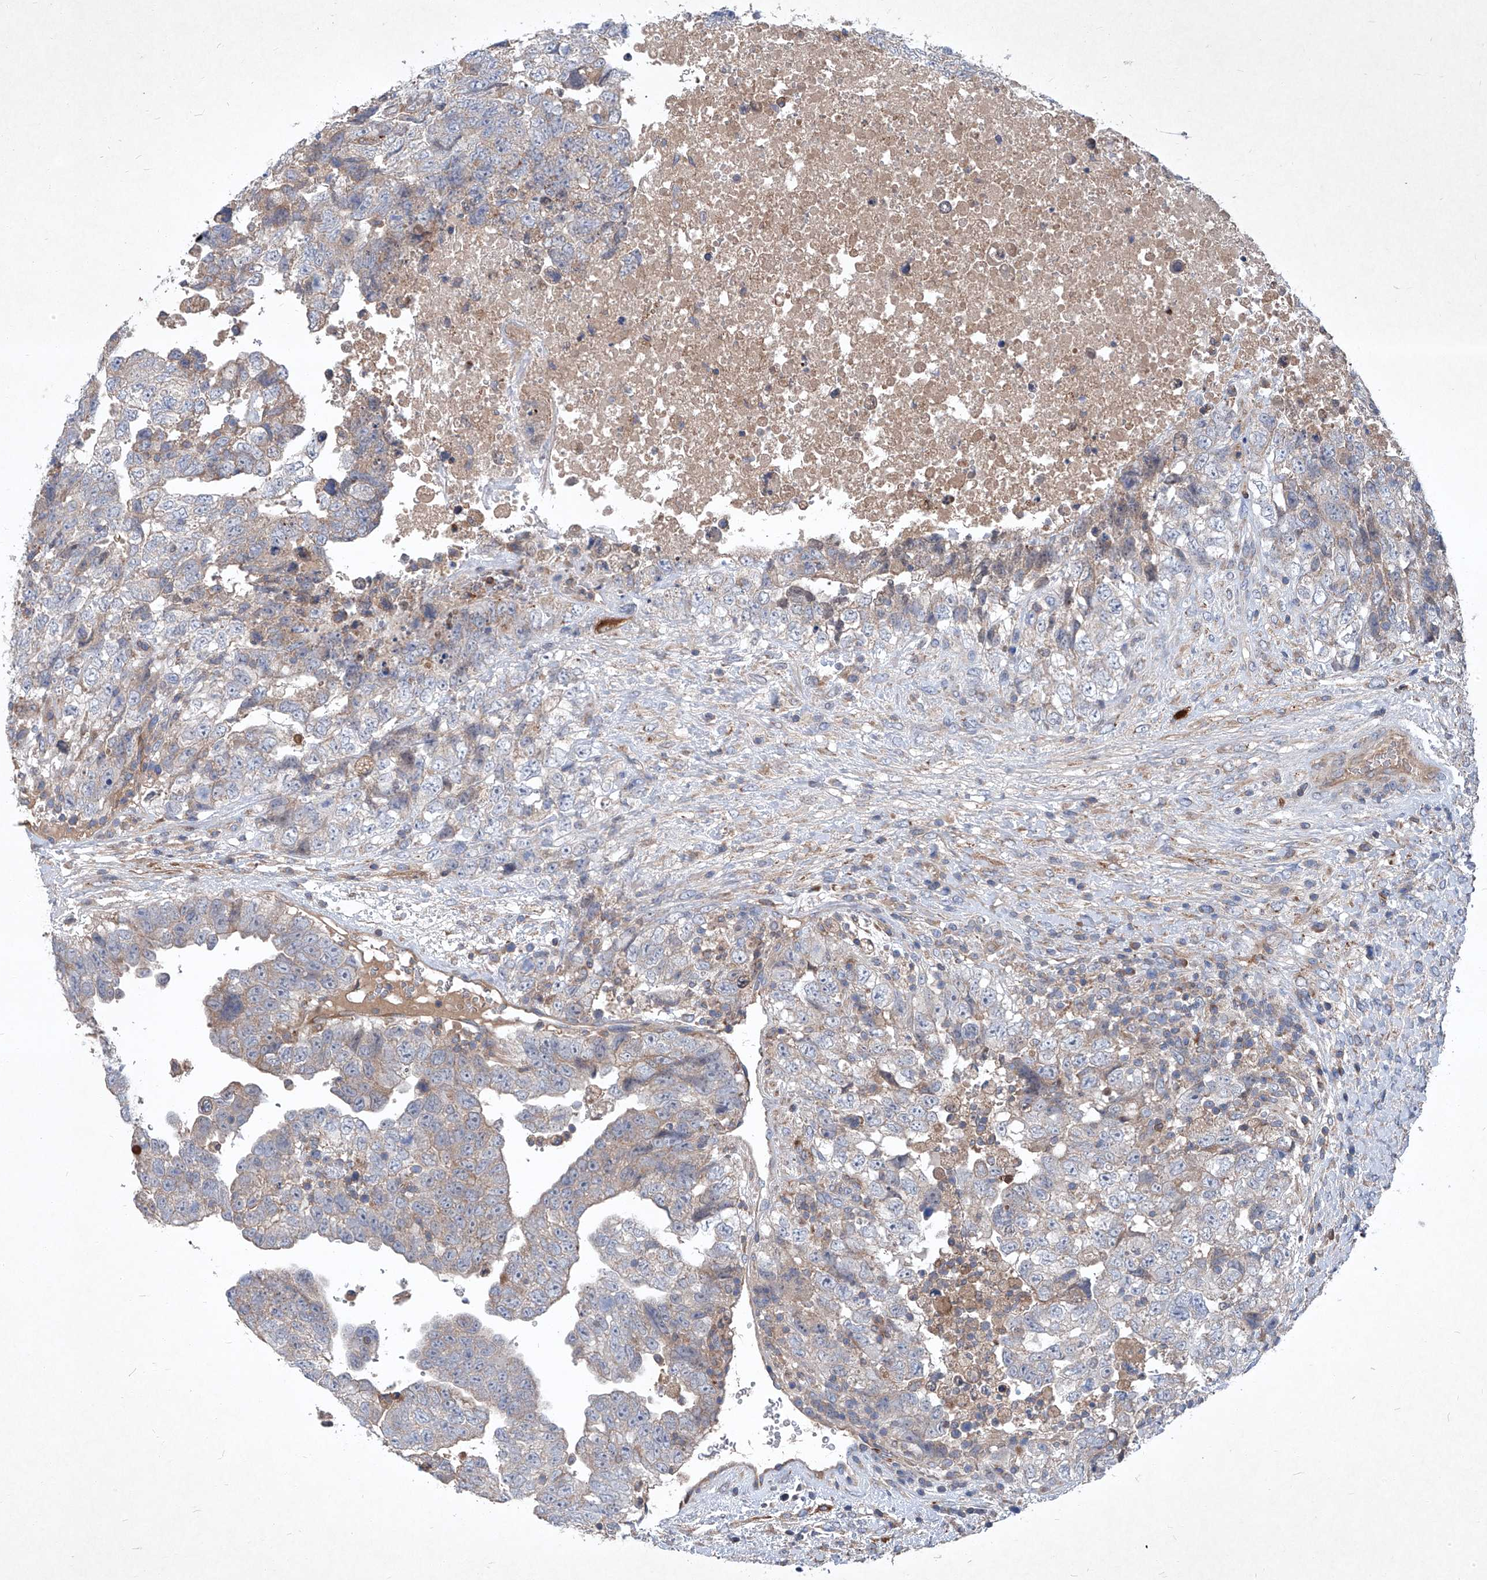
{"staining": {"intensity": "weak", "quantity": "<25%", "location": "cytoplasmic/membranous"}, "tissue": "testis cancer", "cell_type": "Tumor cells", "image_type": "cancer", "snomed": [{"axis": "morphology", "description": "Carcinoma, Embryonal, NOS"}, {"axis": "topography", "description": "Testis"}], "caption": "There is no significant staining in tumor cells of testis cancer.", "gene": "EPHA8", "patient": {"sex": "male", "age": 37}}